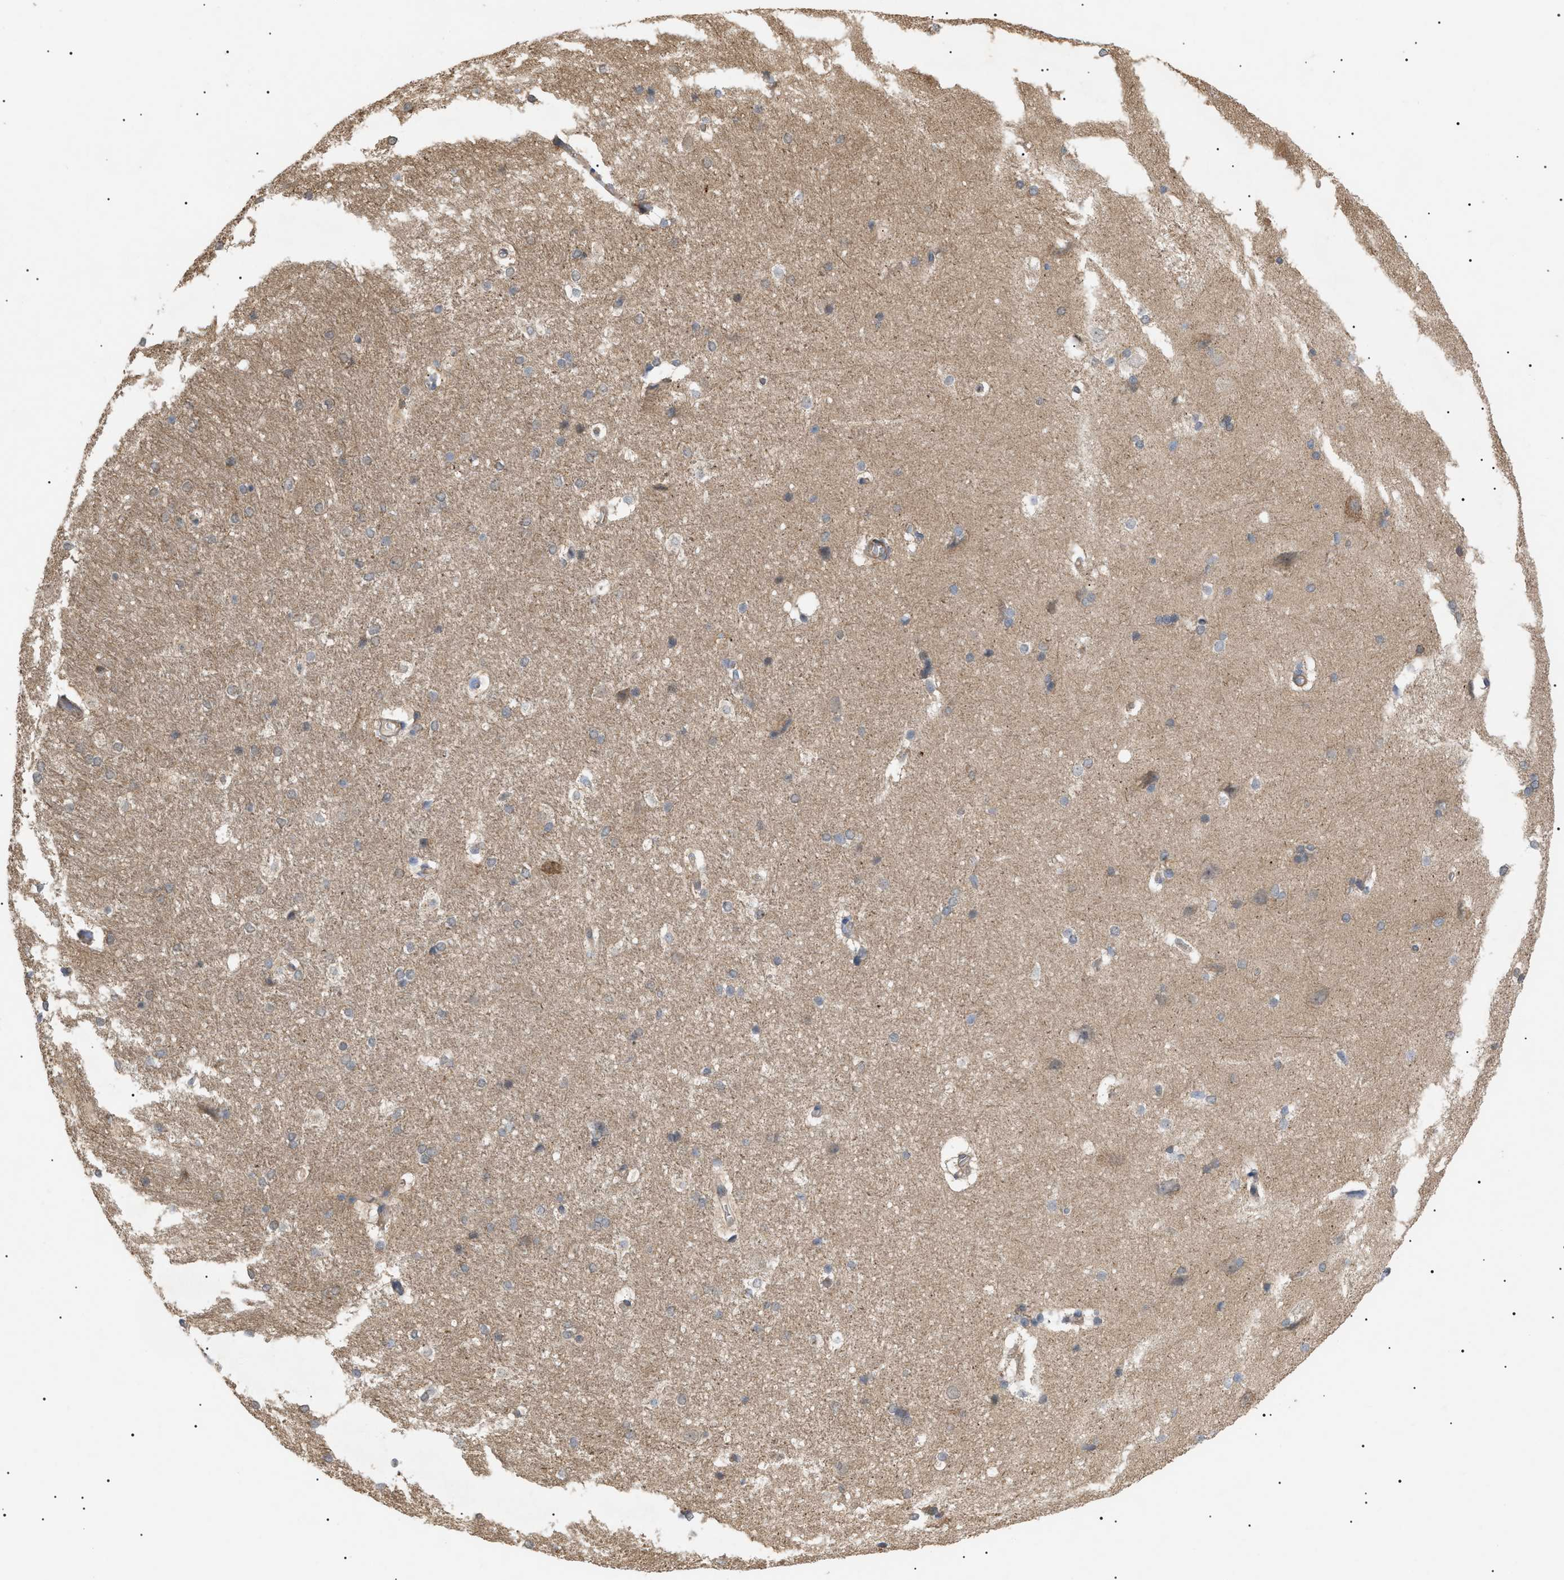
{"staining": {"intensity": "moderate", "quantity": "<25%", "location": "cytoplasmic/membranous"}, "tissue": "hippocampus", "cell_type": "Glial cells", "image_type": "normal", "snomed": [{"axis": "morphology", "description": "Normal tissue, NOS"}, {"axis": "topography", "description": "Hippocampus"}], "caption": "Moderate cytoplasmic/membranous positivity is present in about <25% of glial cells in benign hippocampus. The protein is shown in brown color, while the nuclei are stained blue.", "gene": "IRS2", "patient": {"sex": "female", "age": 19}}